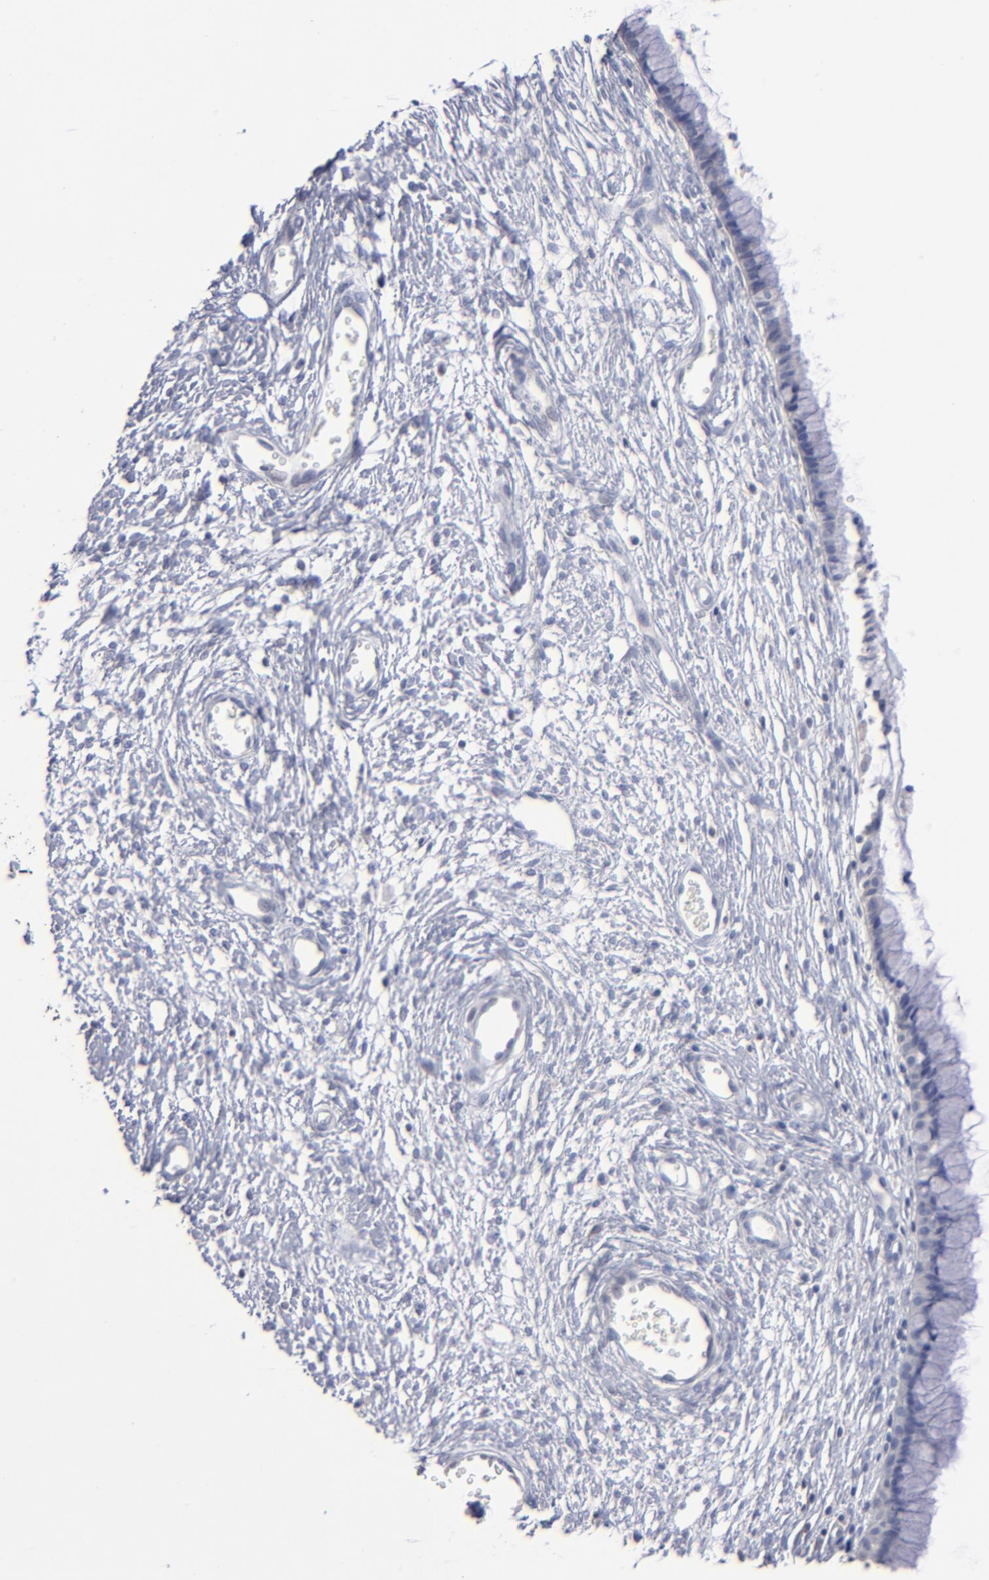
{"staining": {"intensity": "negative", "quantity": "none", "location": "none"}, "tissue": "cervix", "cell_type": "Glandular cells", "image_type": "normal", "snomed": [{"axis": "morphology", "description": "Normal tissue, NOS"}, {"axis": "topography", "description": "Cervix"}], "caption": "Immunohistochemistry (IHC) micrograph of normal human cervix stained for a protein (brown), which reveals no expression in glandular cells. (Brightfield microscopy of DAB IHC at high magnification).", "gene": "RPH3A", "patient": {"sex": "female", "age": 55}}